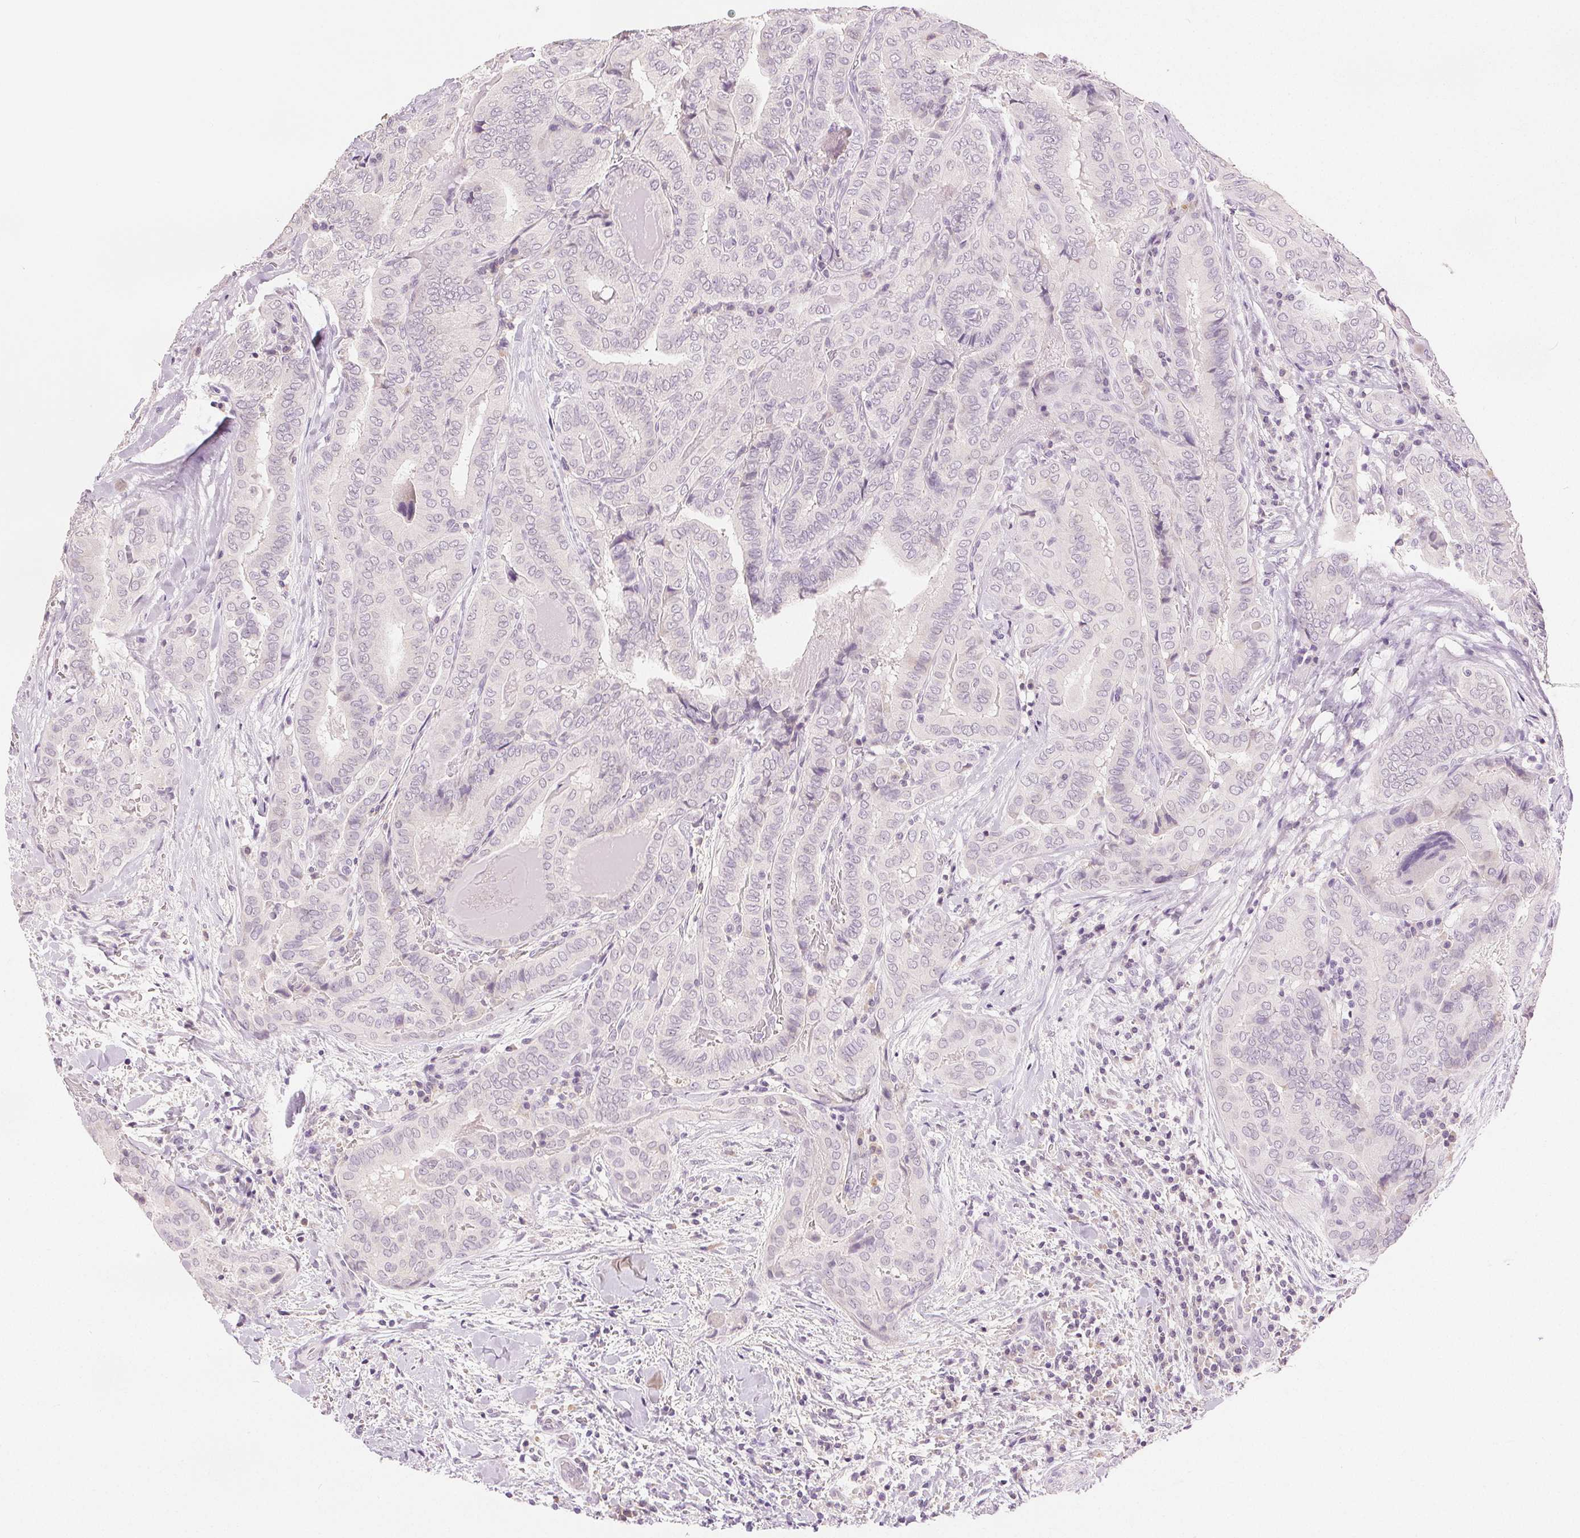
{"staining": {"intensity": "negative", "quantity": "none", "location": "none"}, "tissue": "thyroid cancer", "cell_type": "Tumor cells", "image_type": "cancer", "snomed": [{"axis": "morphology", "description": "Papillary adenocarcinoma, NOS"}, {"axis": "topography", "description": "Thyroid gland"}], "caption": "Protein analysis of thyroid cancer displays no significant positivity in tumor cells. (DAB immunohistochemistry visualized using brightfield microscopy, high magnification).", "gene": "CA12", "patient": {"sex": "female", "age": 61}}